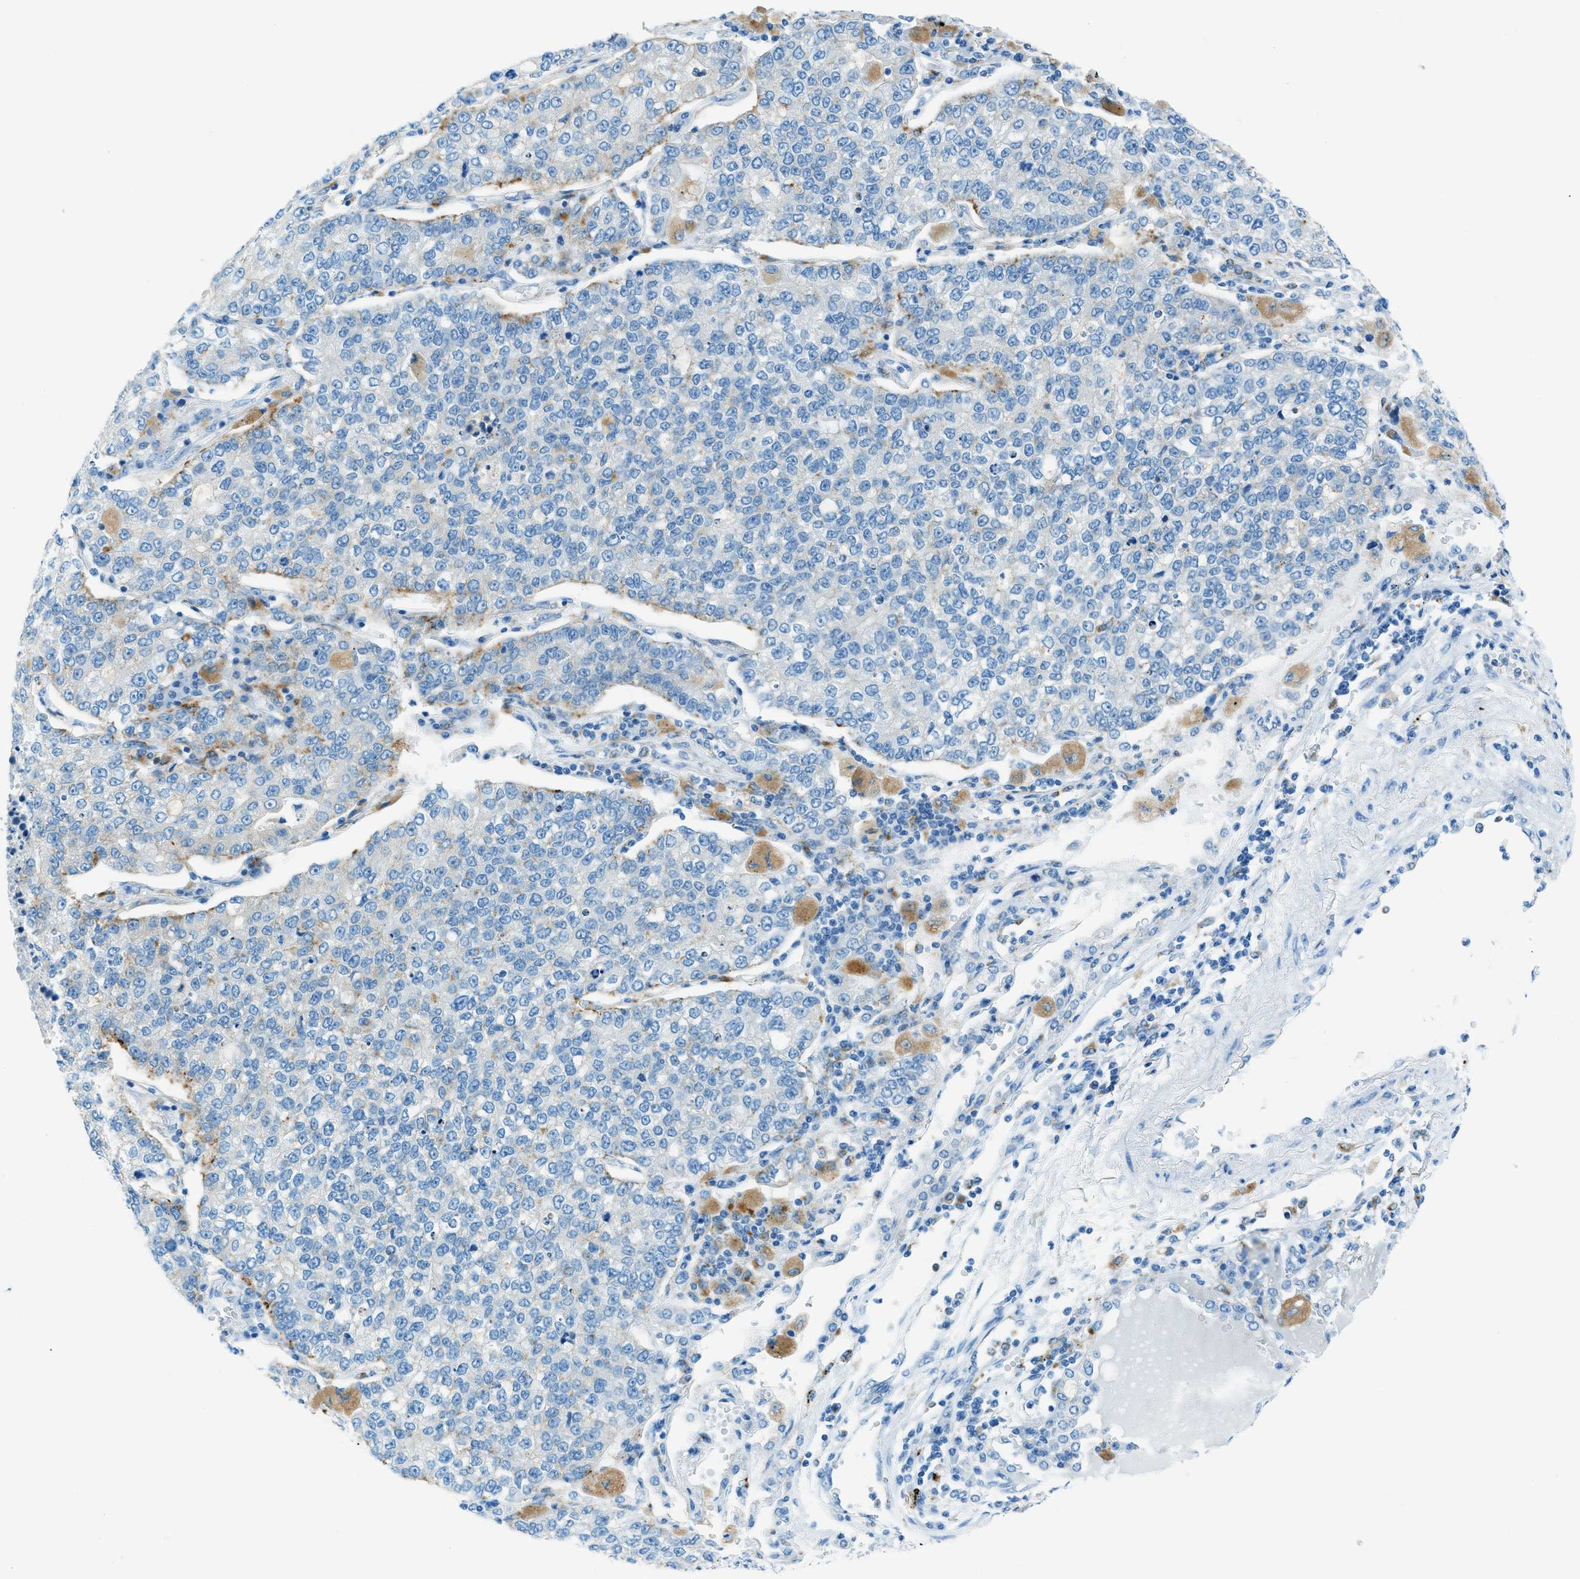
{"staining": {"intensity": "negative", "quantity": "none", "location": "none"}, "tissue": "lung cancer", "cell_type": "Tumor cells", "image_type": "cancer", "snomed": [{"axis": "morphology", "description": "Adenocarcinoma, NOS"}, {"axis": "topography", "description": "Lung"}], "caption": "This is an immunohistochemistry (IHC) image of lung cancer (adenocarcinoma). There is no positivity in tumor cells.", "gene": "C21orf62", "patient": {"sex": "male", "age": 49}}